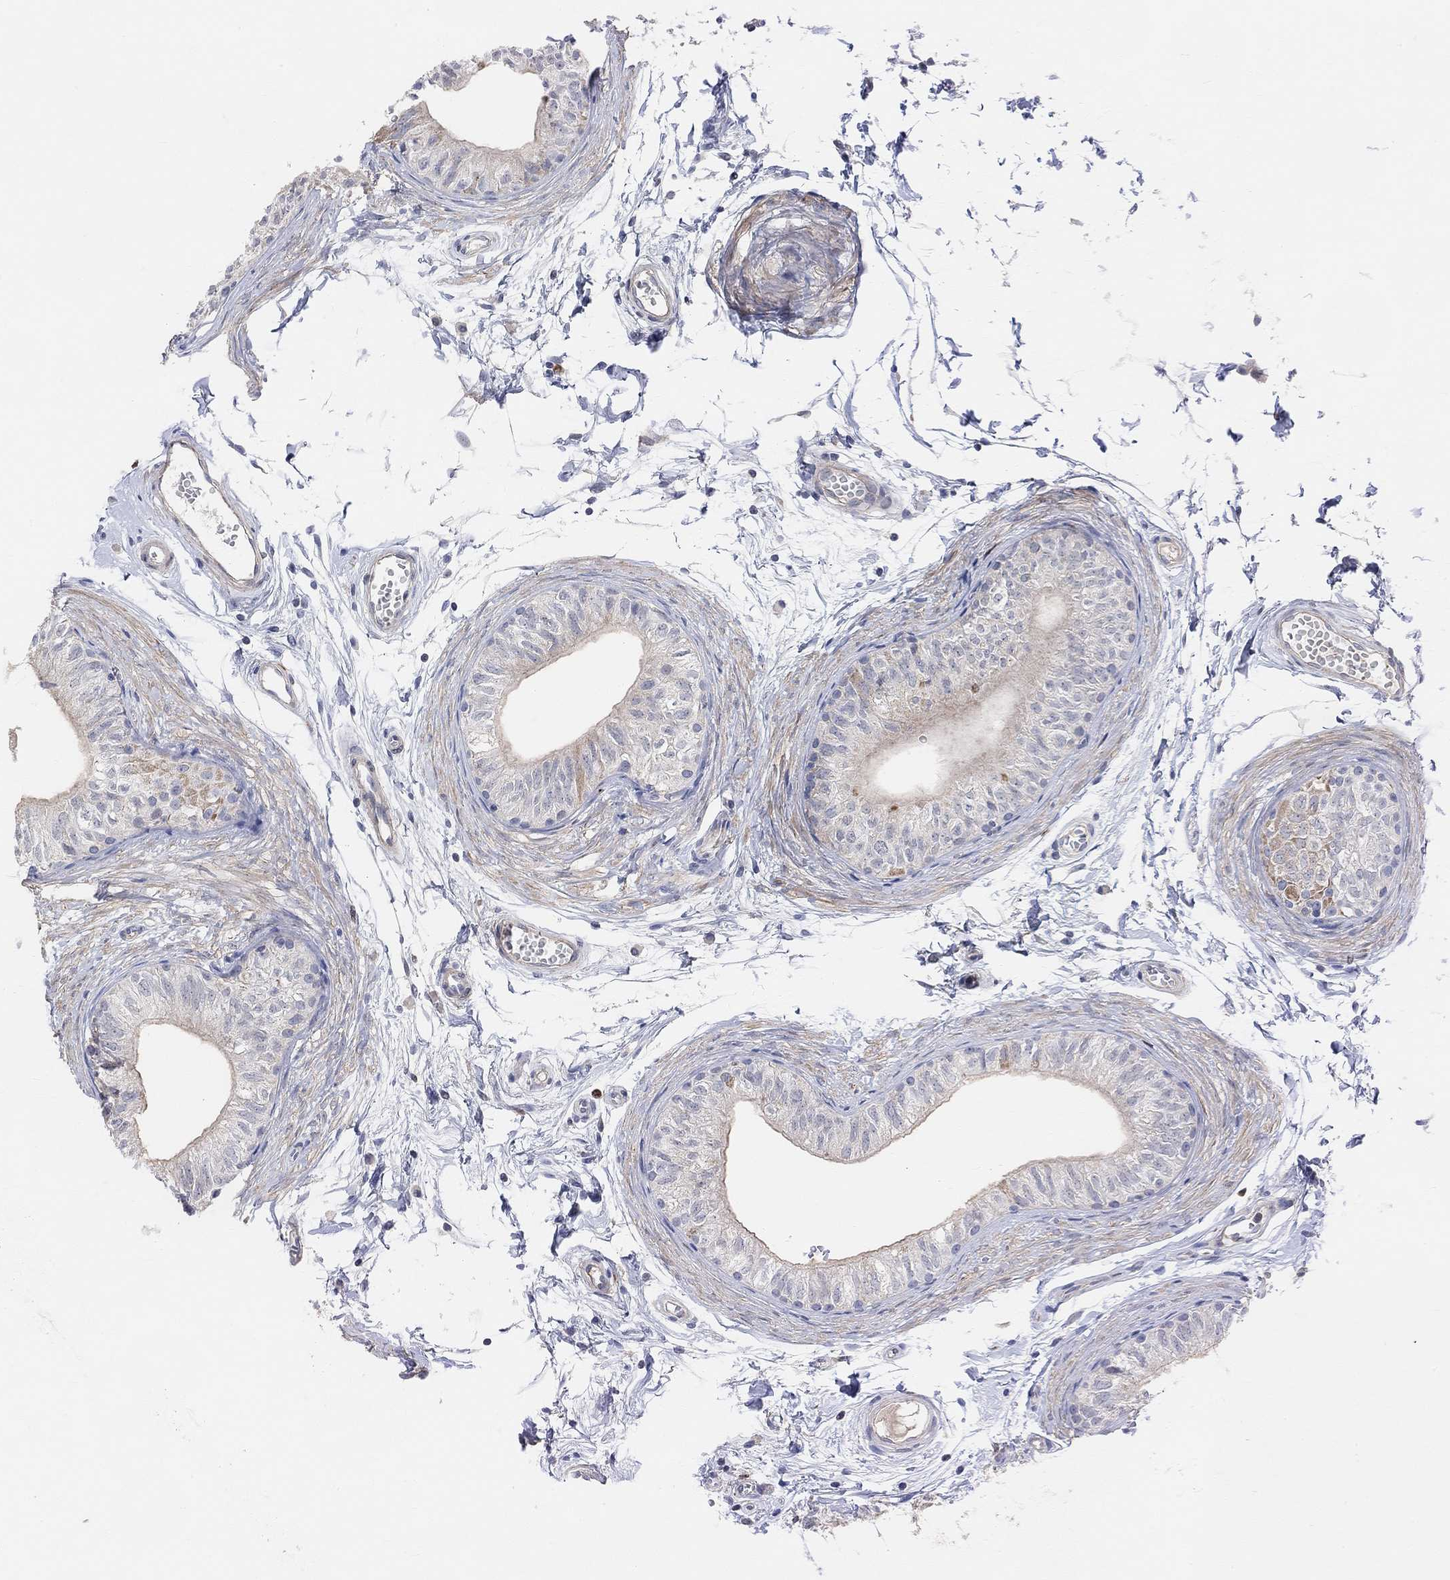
{"staining": {"intensity": "weak", "quantity": "25%-75%", "location": "cytoplasmic/membranous"}, "tissue": "epididymis", "cell_type": "Glandular cells", "image_type": "normal", "snomed": [{"axis": "morphology", "description": "Normal tissue, NOS"}, {"axis": "topography", "description": "Epididymis"}], "caption": "This photomicrograph reveals immunohistochemistry staining of normal epididymis, with low weak cytoplasmic/membranous expression in approximately 25%-75% of glandular cells.", "gene": "HCRTR1", "patient": {"sex": "male", "age": 22}}